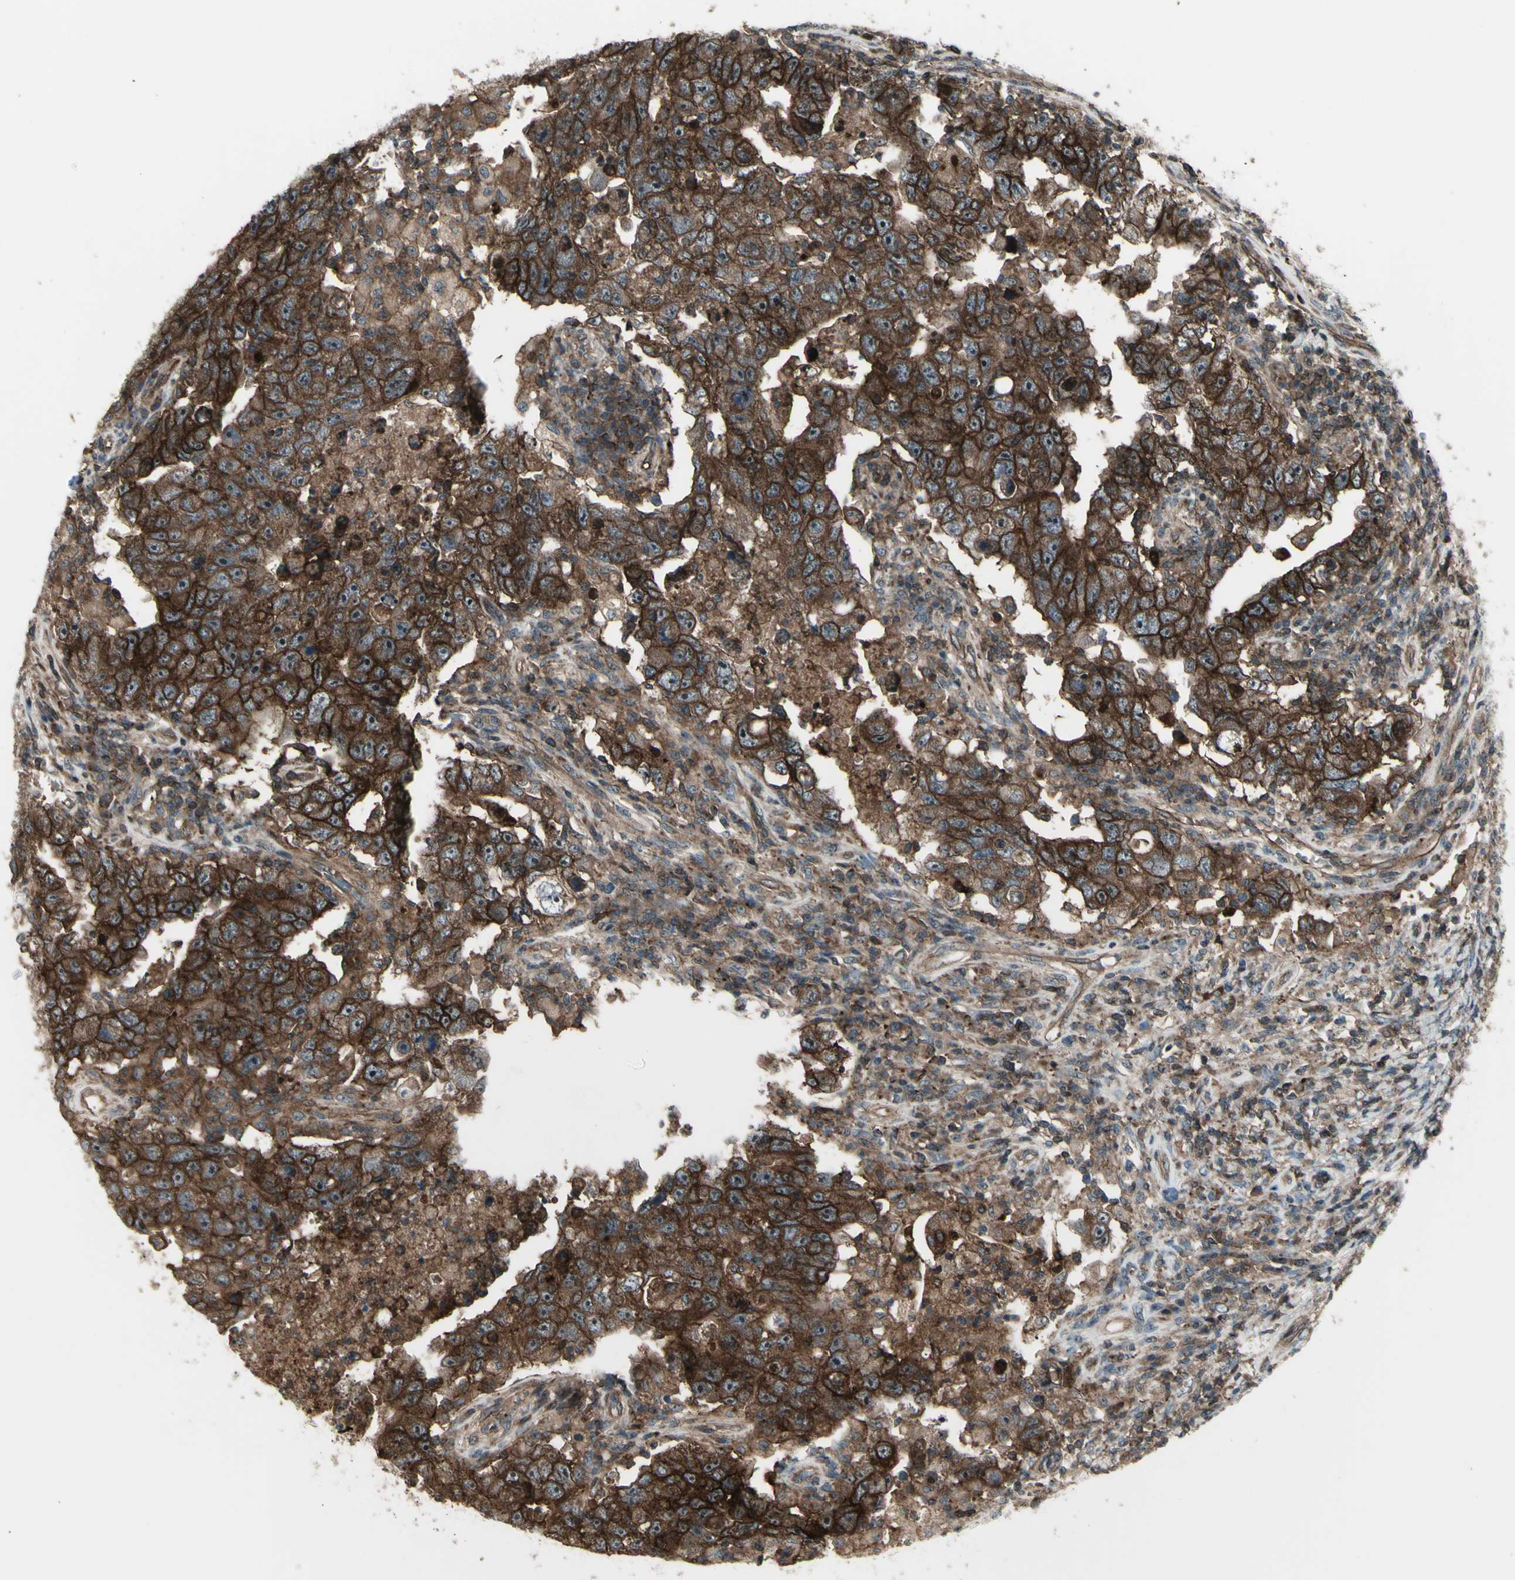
{"staining": {"intensity": "strong", "quantity": ">75%", "location": "cytoplasmic/membranous"}, "tissue": "testis cancer", "cell_type": "Tumor cells", "image_type": "cancer", "snomed": [{"axis": "morphology", "description": "Carcinoma, Embryonal, NOS"}, {"axis": "topography", "description": "Testis"}], "caption": "Immunohistochemical staining of human embryonal carcinoma (testis) exhibits high levels of strong cytoplasmic/membranous protein staining in approximately >75% of tumor cells.", "gene": "FXYD5", "patient": {"sex": "male", "age": 26}}